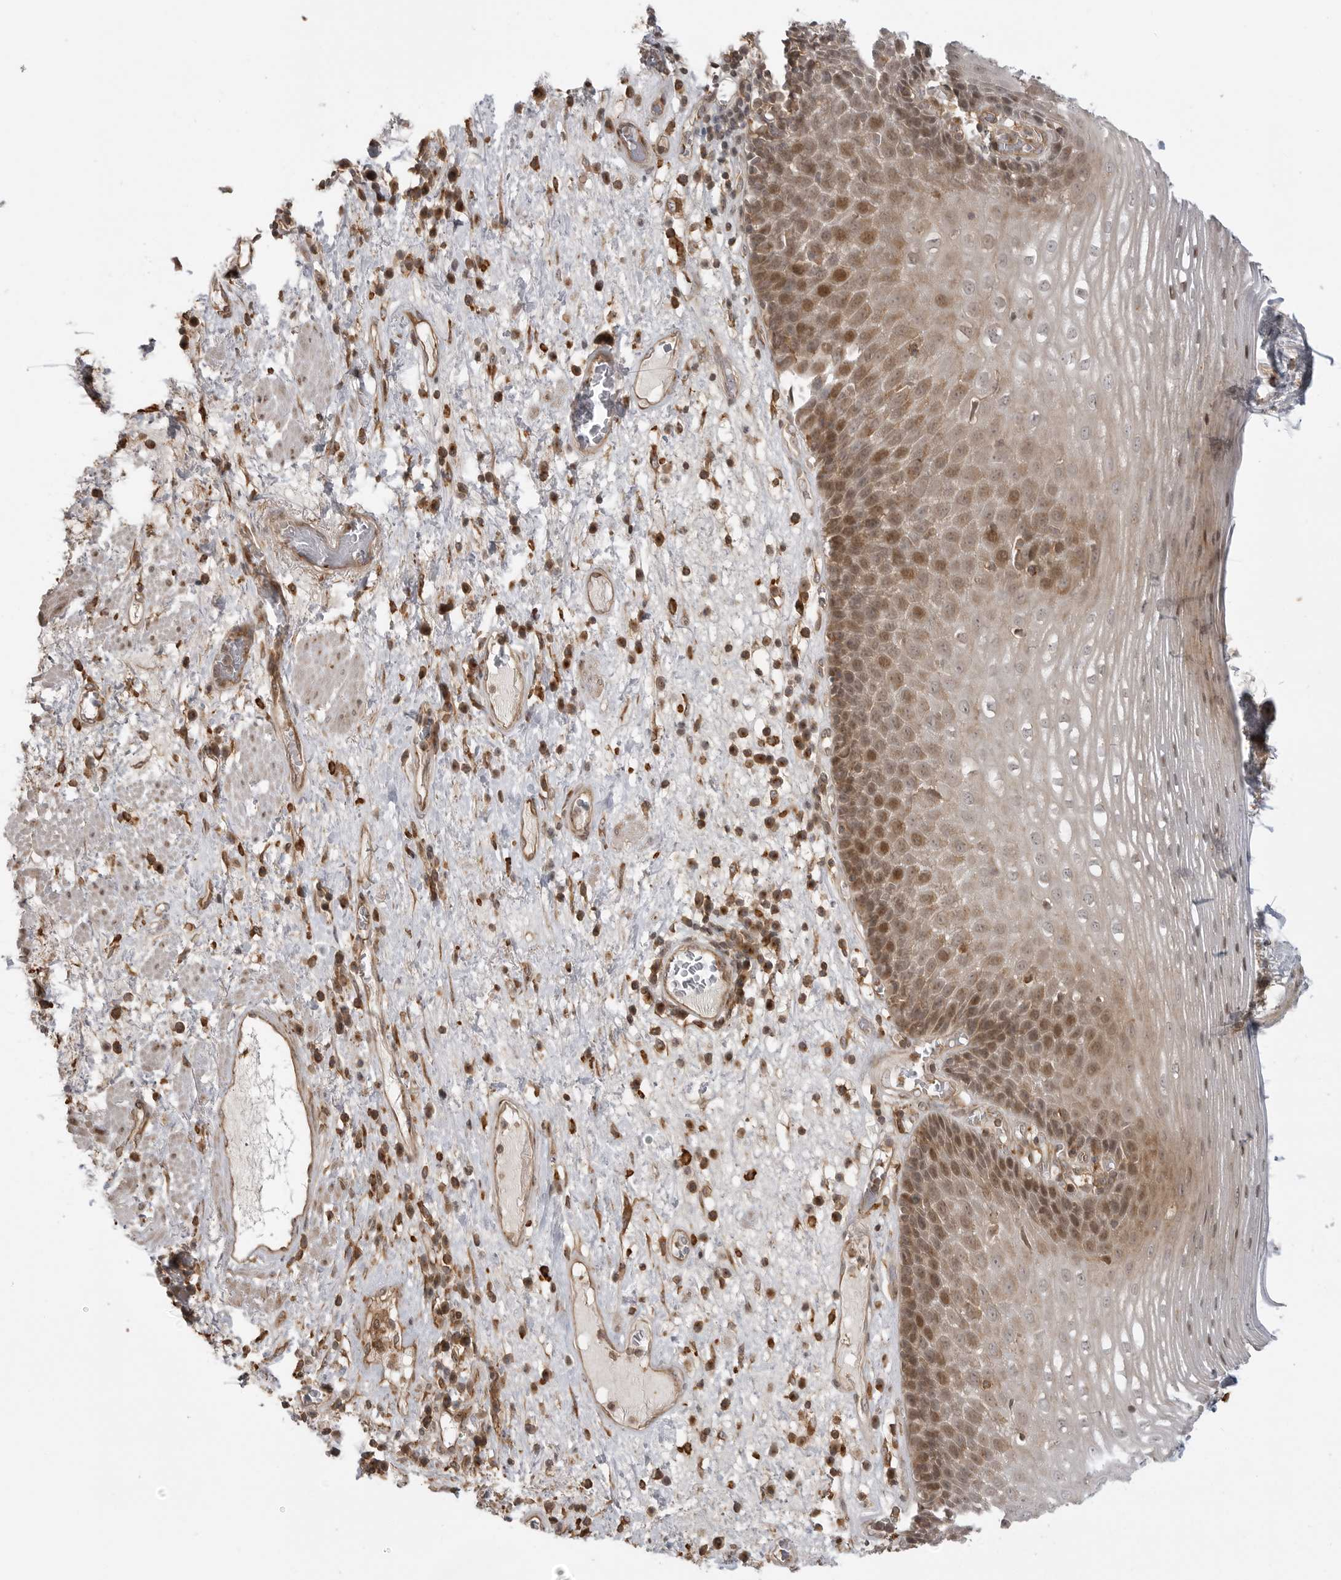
{"staining": {"intensity": "moderate", "quantity": ">75%", "location": "cytoplasmic/membranous,nuclear"}, "tissue": "esophagus", "cell_type": "Squamous epithelial cells", "image_type": "normal", "snomed": [{"axis": "morphology", "description": "Normal tissue, NOS"}, {"axis": "morphology", "description": "Adenocarcinoma, NOS"}, {"axis": "topography", "description": "Esophagus"}], "caption": "Esophagus was stained to show a protein in brown. There is medium levels of moderate cytoplasmic/membranous,nuclear positivity in approximately >75% of squamous epithelial cells.", "gene": "FAT3", "patient": {"sex": "male", "age": 62}}